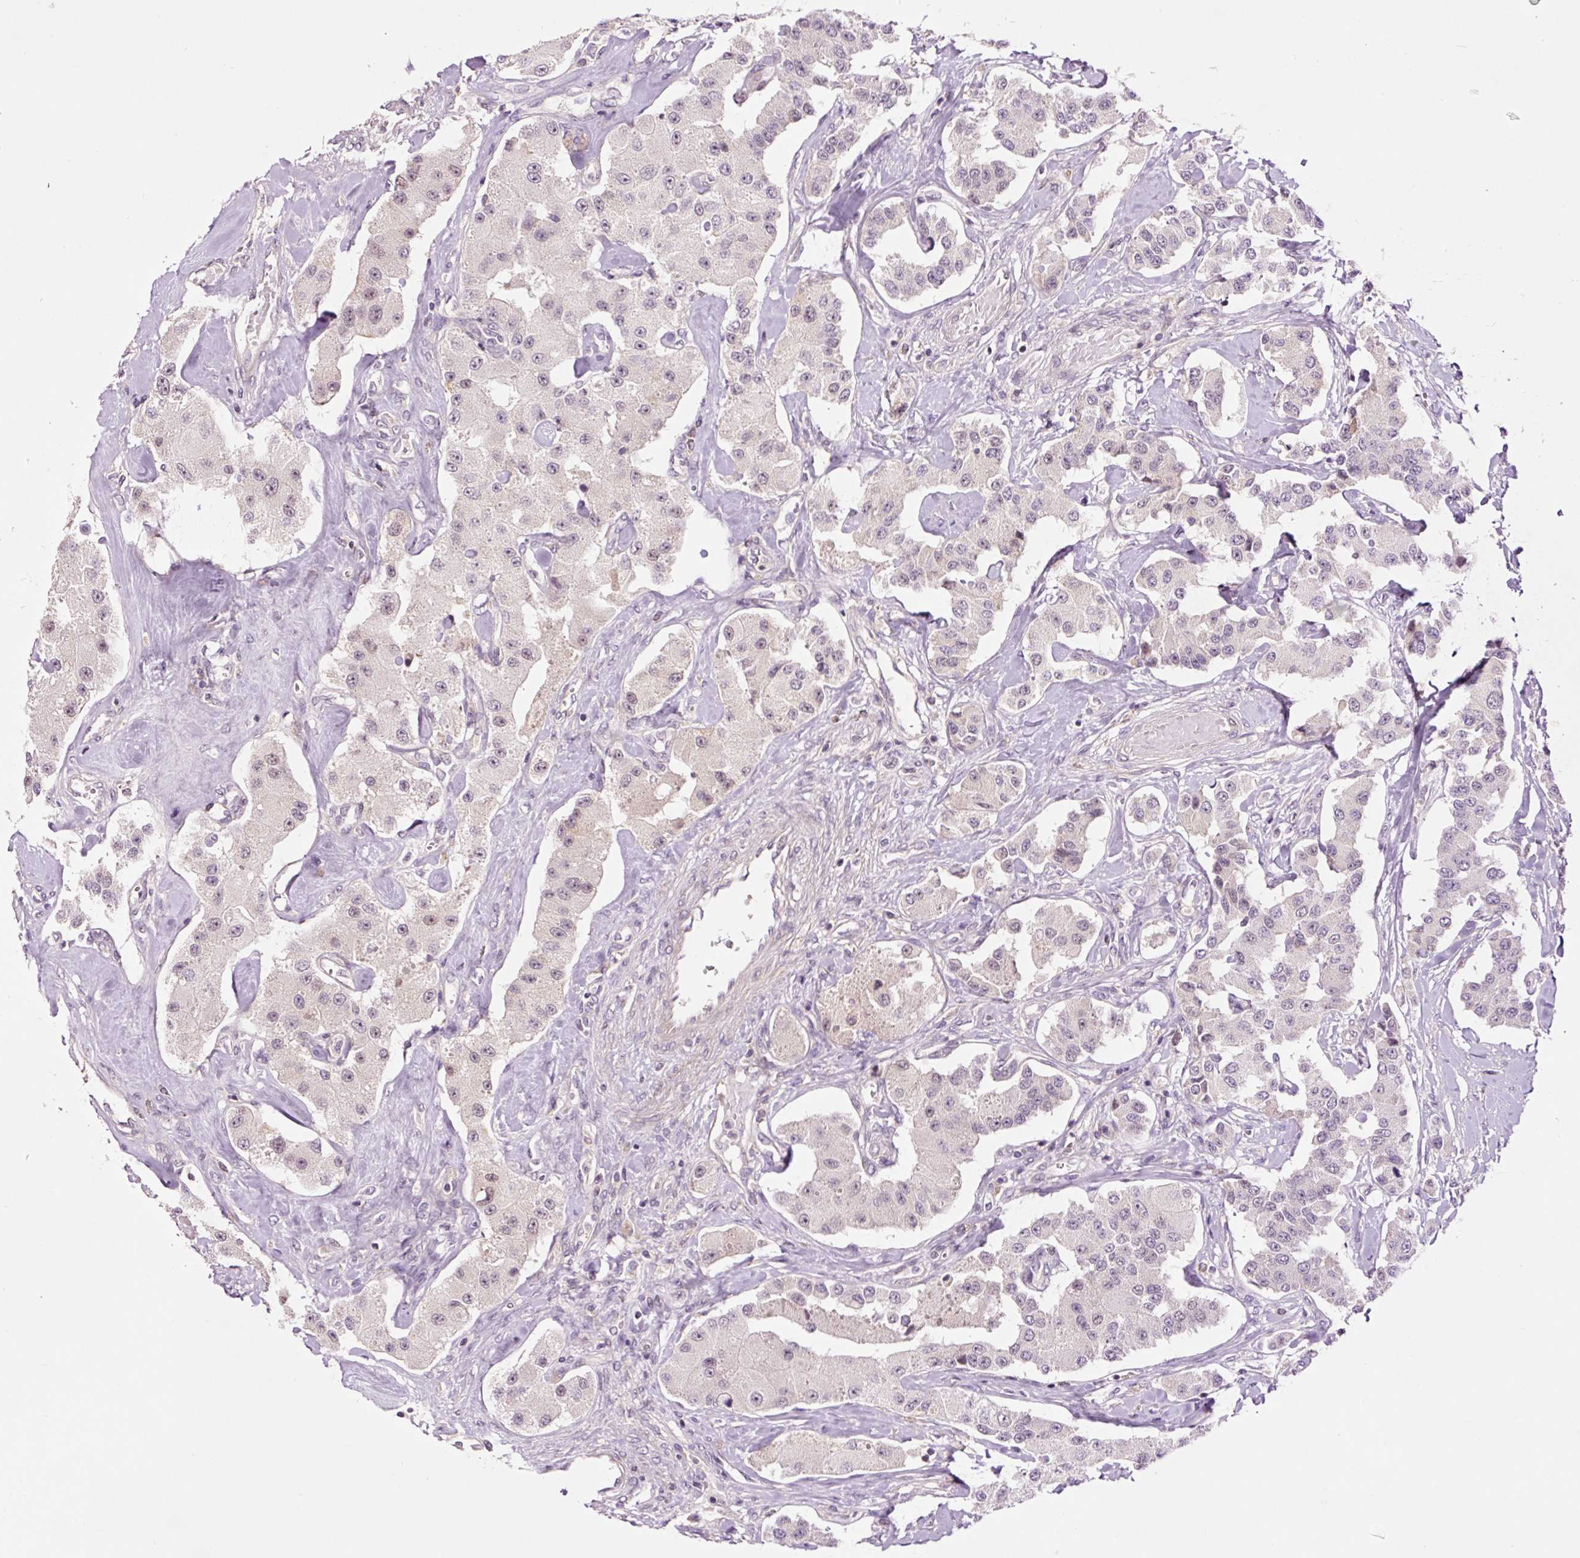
{"staining": {"intensity": "negative", "quantity": "none", "location": "none"}, "tissue": "carcinoid", "cell_type": "Tumor cells", "image_type": "cancer", "snomed": [{"axis": "morphology", "description": "Carcinoid, malignant, NOS"}, {"axis": "topography", "description": "Pancreas"}], "caption": "Immunohistochemistry photomicrograph of neoplastic tissue: carcinoid (malignant) stained with DAB (3,3'-diaminobenzidine) exhibits no significant protein staining in tumor cells.", "gene": "DPPA4", "patient": {"sex": "male", "age": 41}}